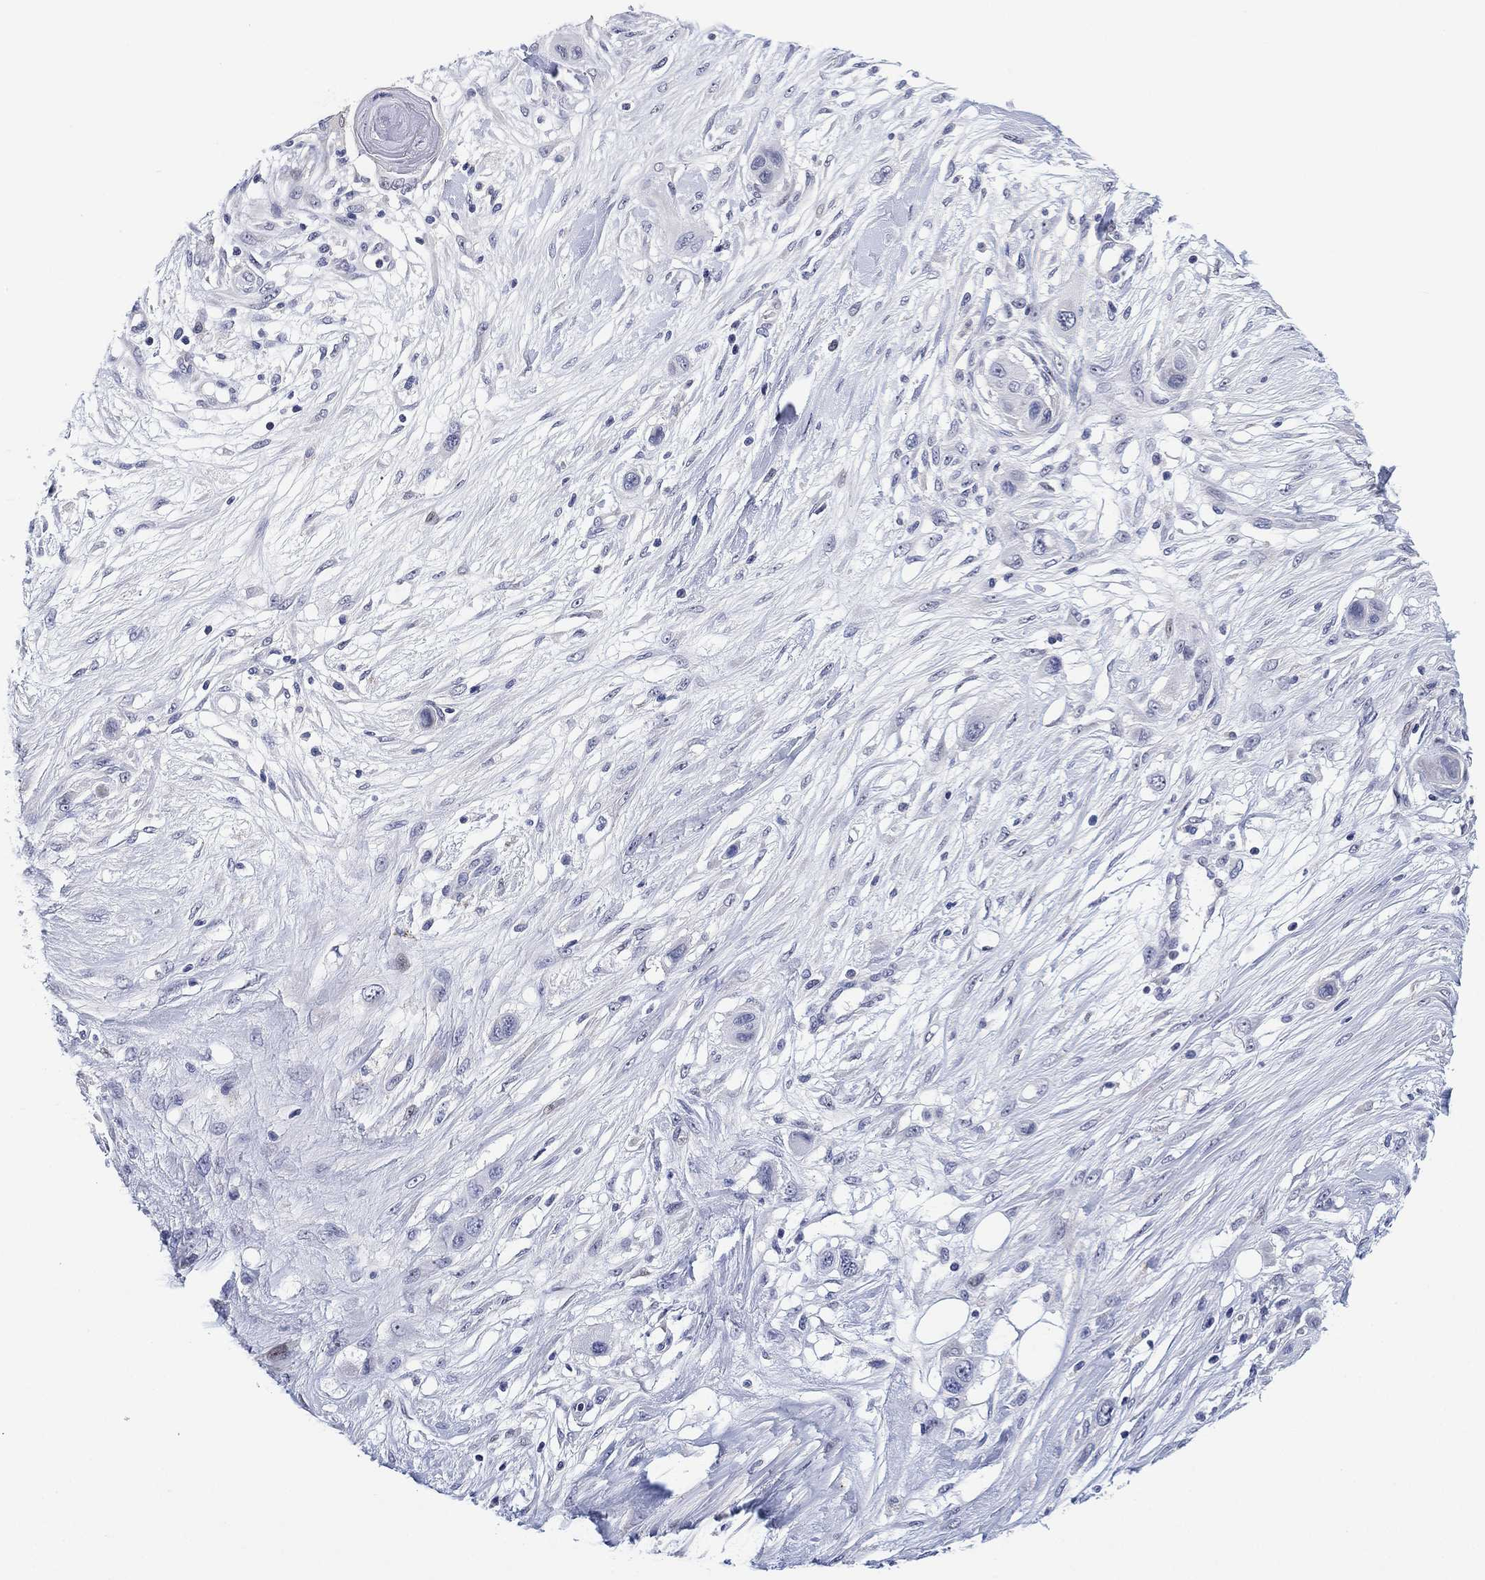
{"staining": {"intensity": "negative", "quantity": "none", "location": "none"}, "tissue": "skin cancer", "cell_type": "Tumor cells", "image_type": "cancer", "snomed": [{"axis": "morphology", "description": "Squamous cell carcinoma, NOS"}, {"axis": "topography", "description": "Skin"}], "caption": "Immunohistochemistry (IHC) of human skin cancer reveals no expression in tumor cells. (Brightfield microscopy of DAB (3,3'-diaminobenzidine) immunohistochemistry at high magnification).", "gene": "CLIP3", "patient": {"sex": "male", "age": 79}}